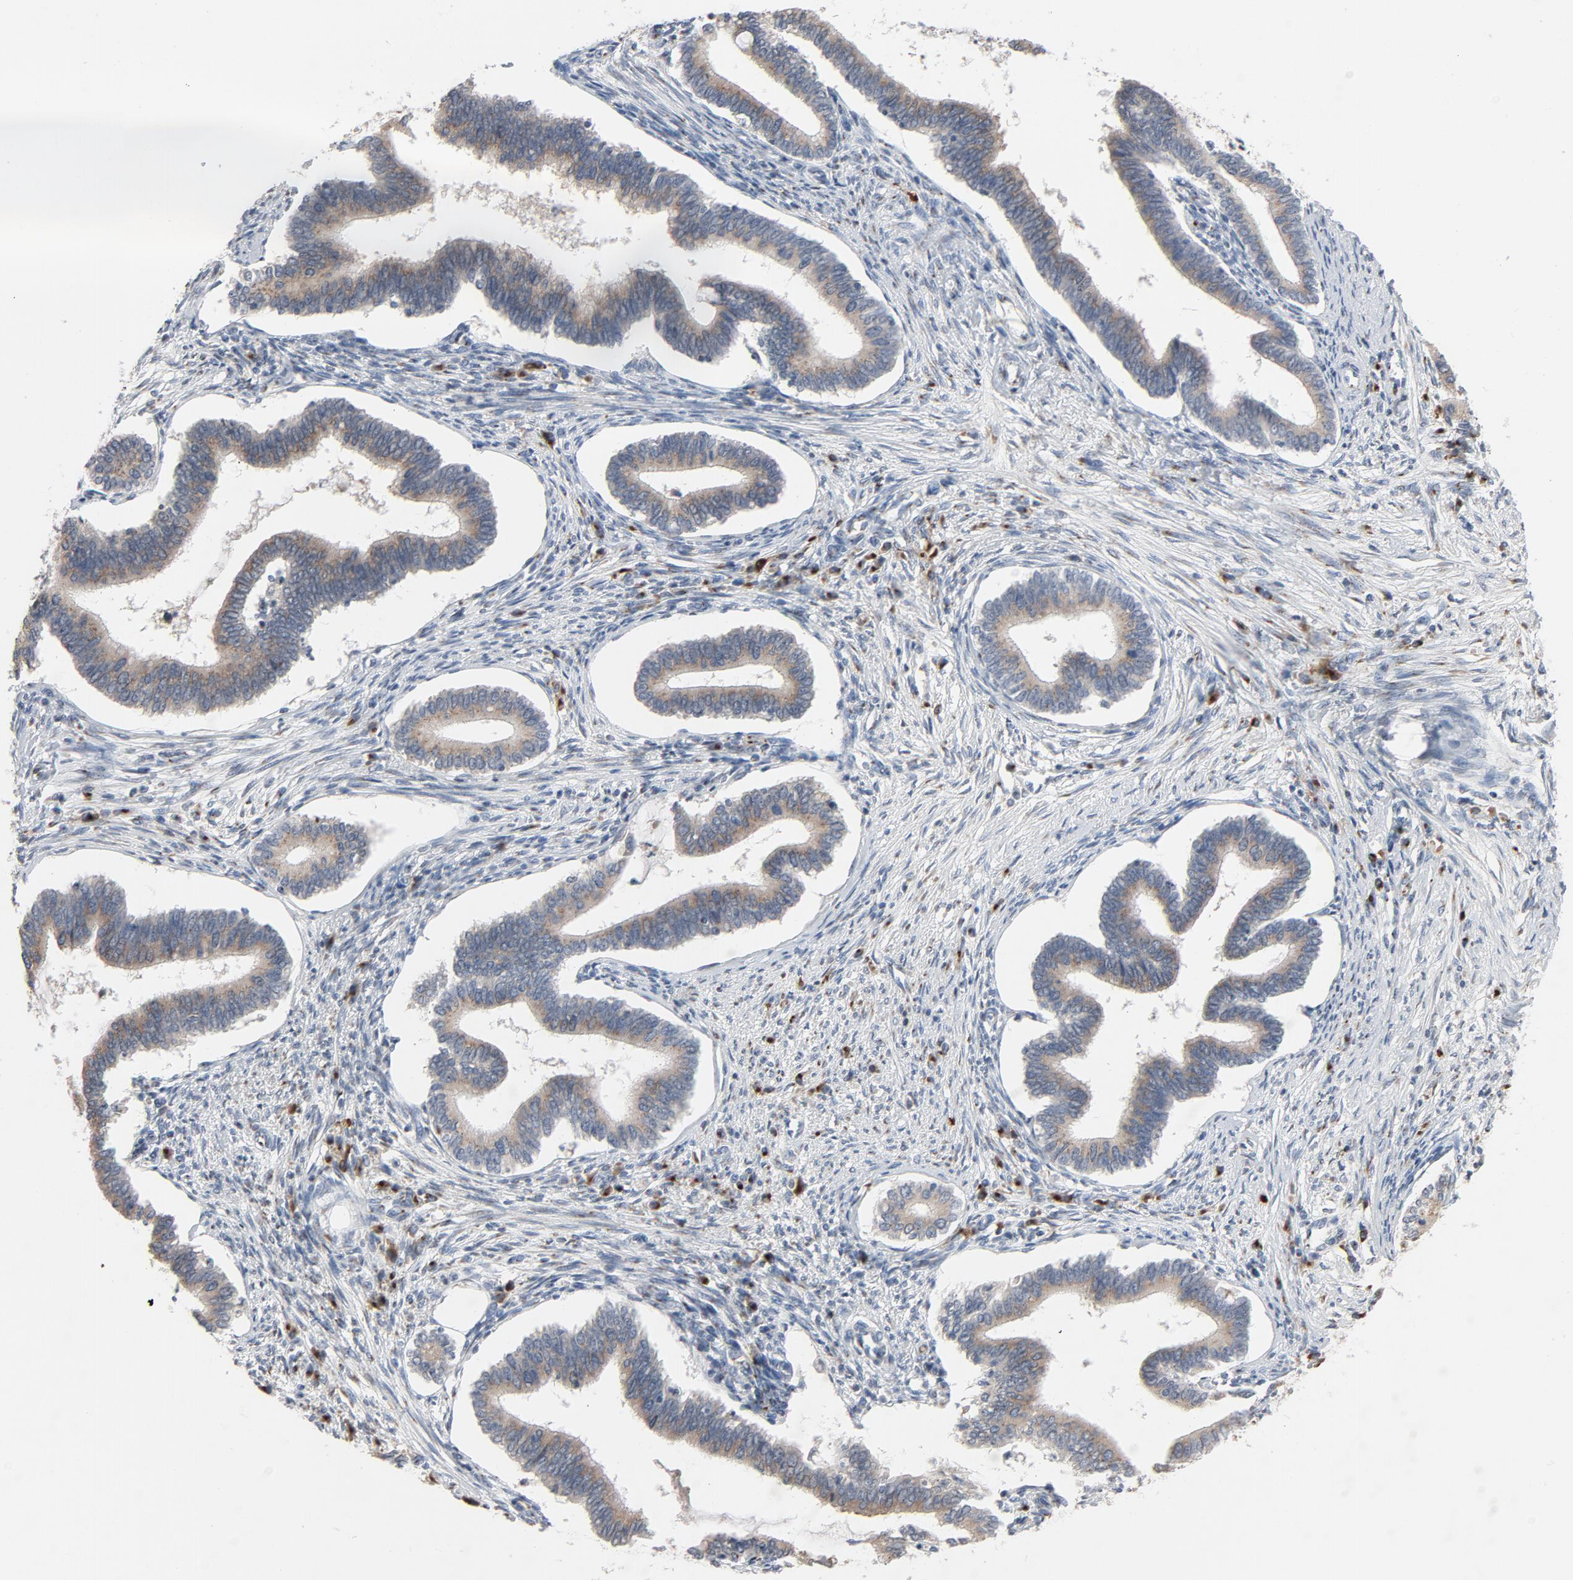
{"staining": {"intensity": "negative", "quantity": "none", "location": "none"}, "tissue": "cervical cancer", "cell_type": "Tumor cells", "image_type": "cancer", "snomed": [{"axis": "morphology", "description": "Squamous cell carcinoma, NOS"}, {"axis": "topography", "description": "Cervix"}], "caption": "DAB immunohistochemical staining of cervical cancer reveals no significant staining in tumor cells.", "gene": "LMAN2", "patient": {"sex": "female", "age": 41}}